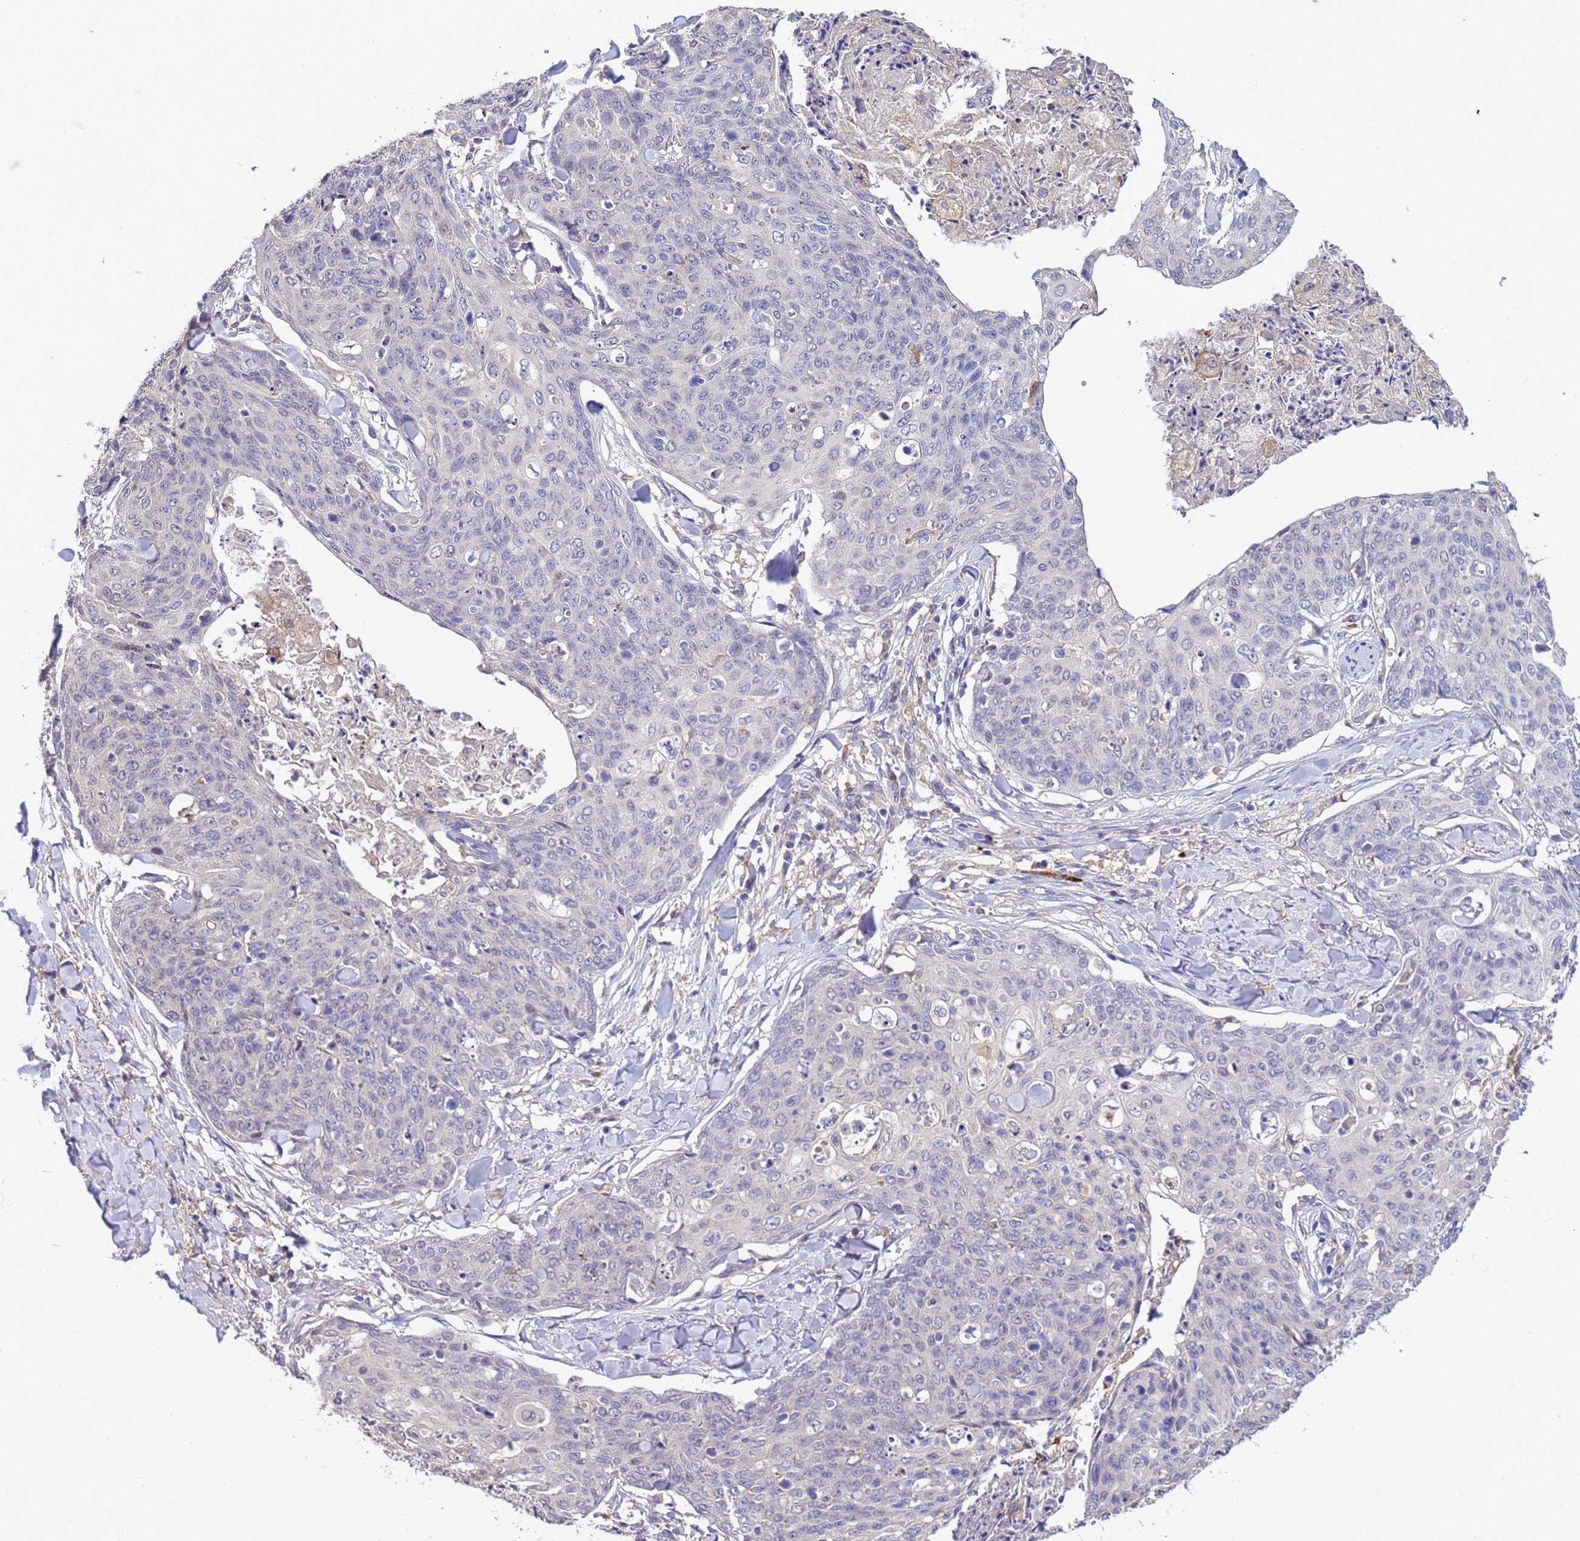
{"staining": {"intensity": "negative", "quantity": "none", "location": "none"}, "tissue": "skin cancer", "cell_type": "Tumor cells", "image_type": "cancer", "snomed": [{"axis": "morphology", "description": "Squamous cell carcinoma, NOS"}, {"axis": "topography", "description": "Skin"}, {"axis": "topography", "description": "Vulva"}], "caption": "Human squamous cell carcinoma (skin) stained for a protein using immunohistochemistry (IHC) exhibits no positivity in tumor cells.", "gene": "AMPD3", "patient": {"sex": "female", "age": 85}}